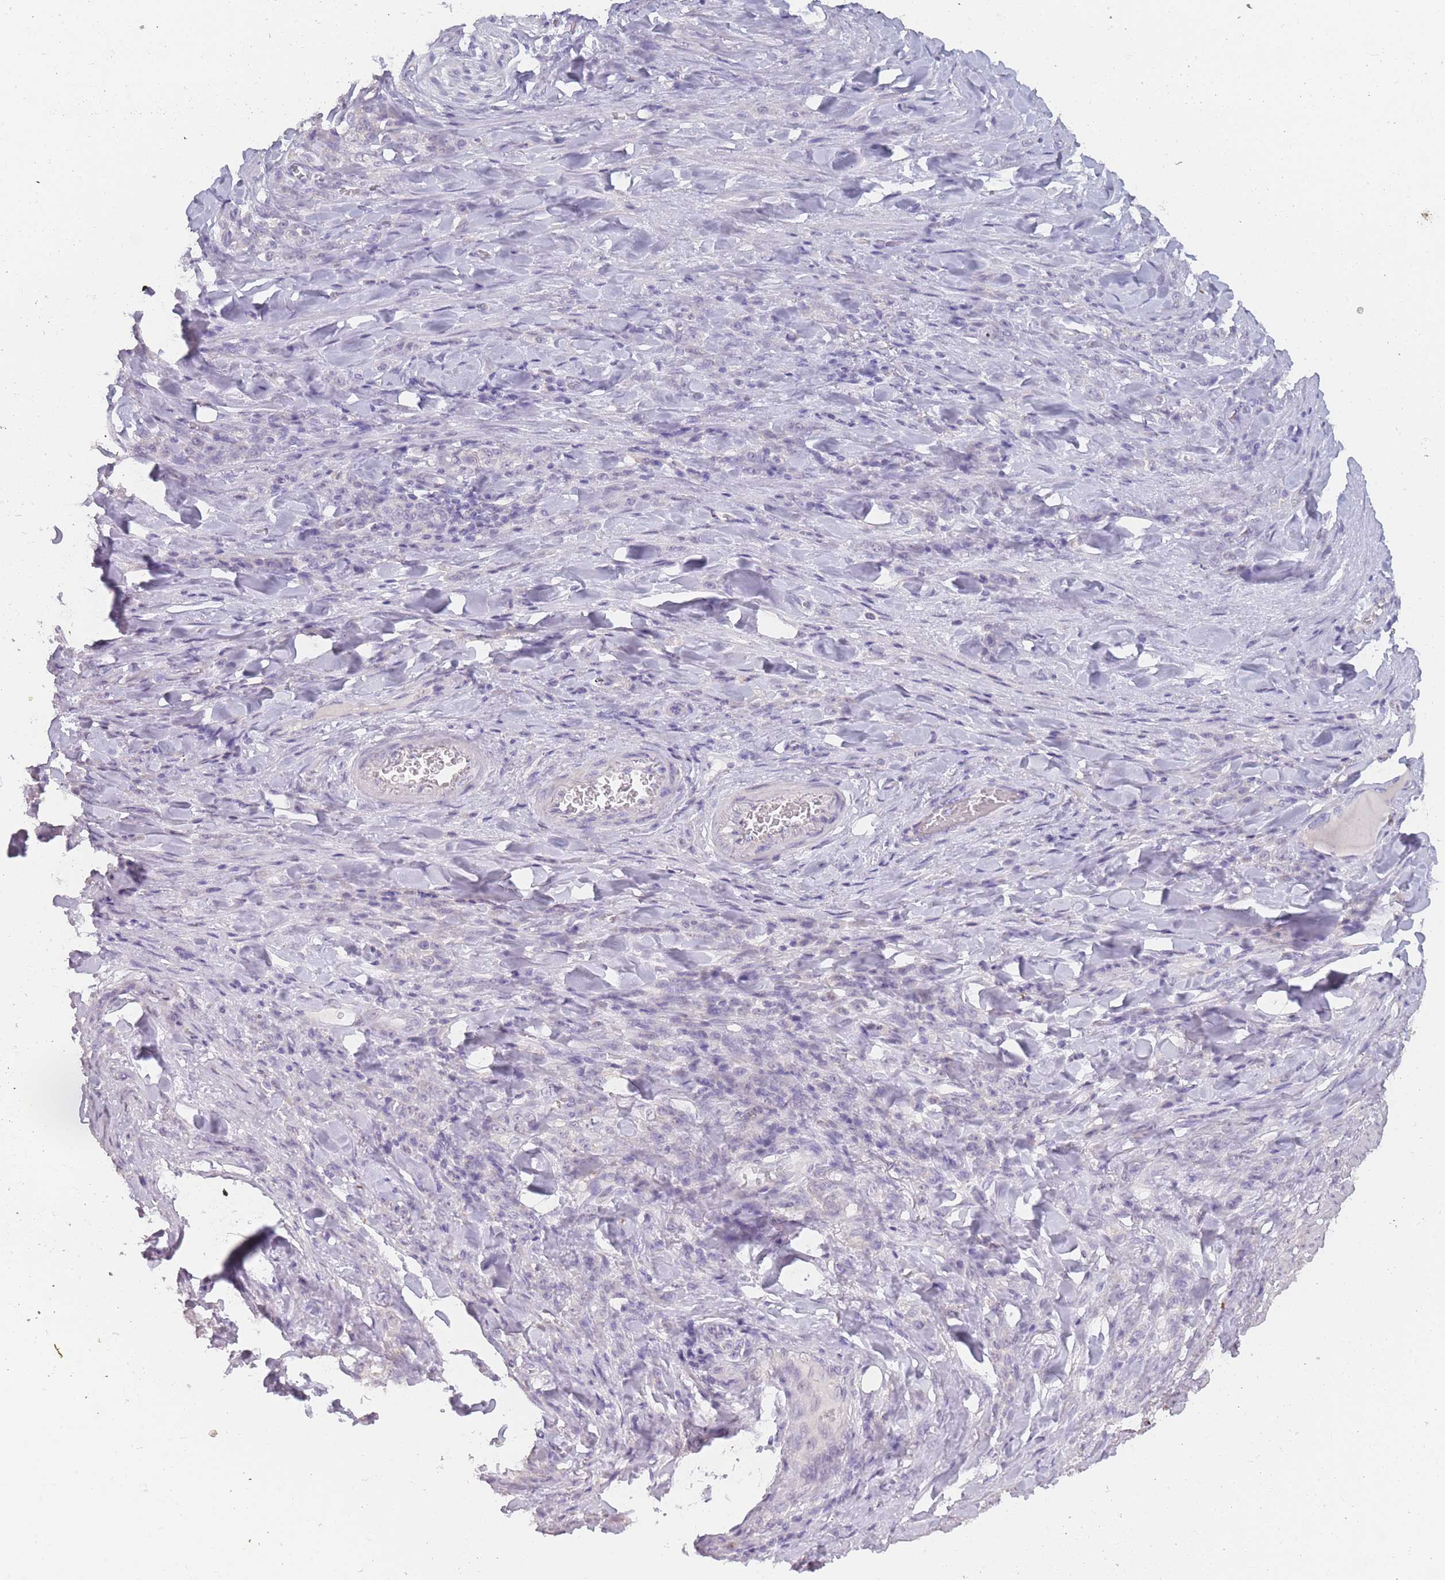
{"staining": {"intensity": "negative", "quantity": "none", "location": "none"}, "tissue": "stomach cancer", "cell_type": "Tumor cells", "image_type": "cancer", "snomed": [{"axis": "morphology", "description": "Normal tissue, NOS"}, {"axis": "morphology", "description": "Adenocarcinoma, NOS"}, {"axis": "topography", "description": "Stomach"}], "caption": "A high-resolution micrograph shows immunohistochemistry staining of stomach cancer (adenocarcinoma), which displays no significant expression in tumor cells. Brightfield microscopy of immunohistochemistry (IHC) stained with DAB (3,3'-diaminobenzidine) (brown) and hematoxylin (blue), captured at high magnification.", "gene": "INS", "patient": {"sex": "male", "age": 82}}